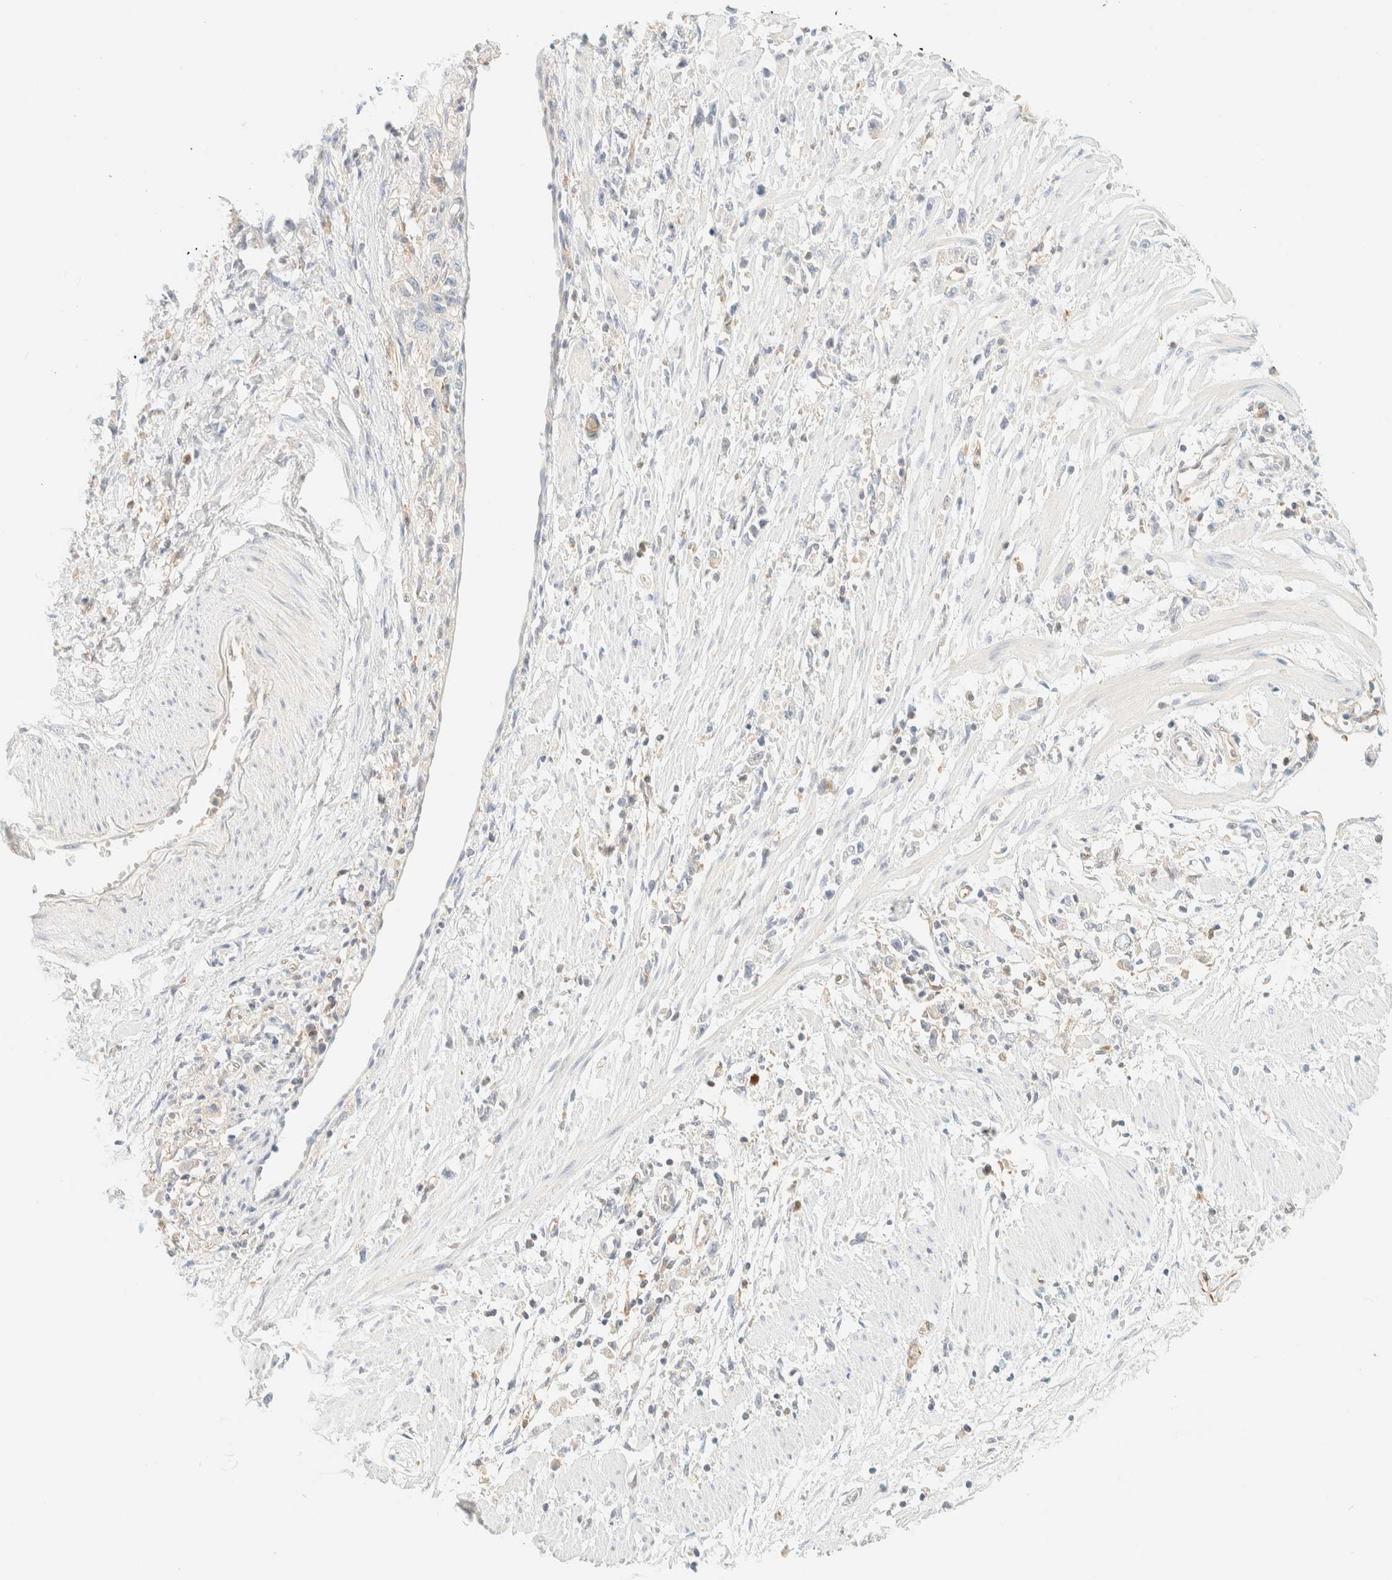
{"staining": {"intensity": "negative", "quantity": "none", "location": "none"}, "tissue": "stomach cancer", "cell_type": "Tumor cells", "image_type": "cancer", "snomed": [{"axis": "morphology", "description": "Adenocarcinoma, NOS"}, {"axis": "topography", "description": "Stomach"}], "caption": "High power microscopy image of an immunohistochemistry image of stomach cancer, revealing no significant staining in tumor cells. (Stains: DAB immunohistochemistry (IHC) with hematoxylin counter stain, Microscopy: brightfield microscopy at high magnification).", "gene": "FHOD1", "patient": {"sex": "female", "age": 59}}